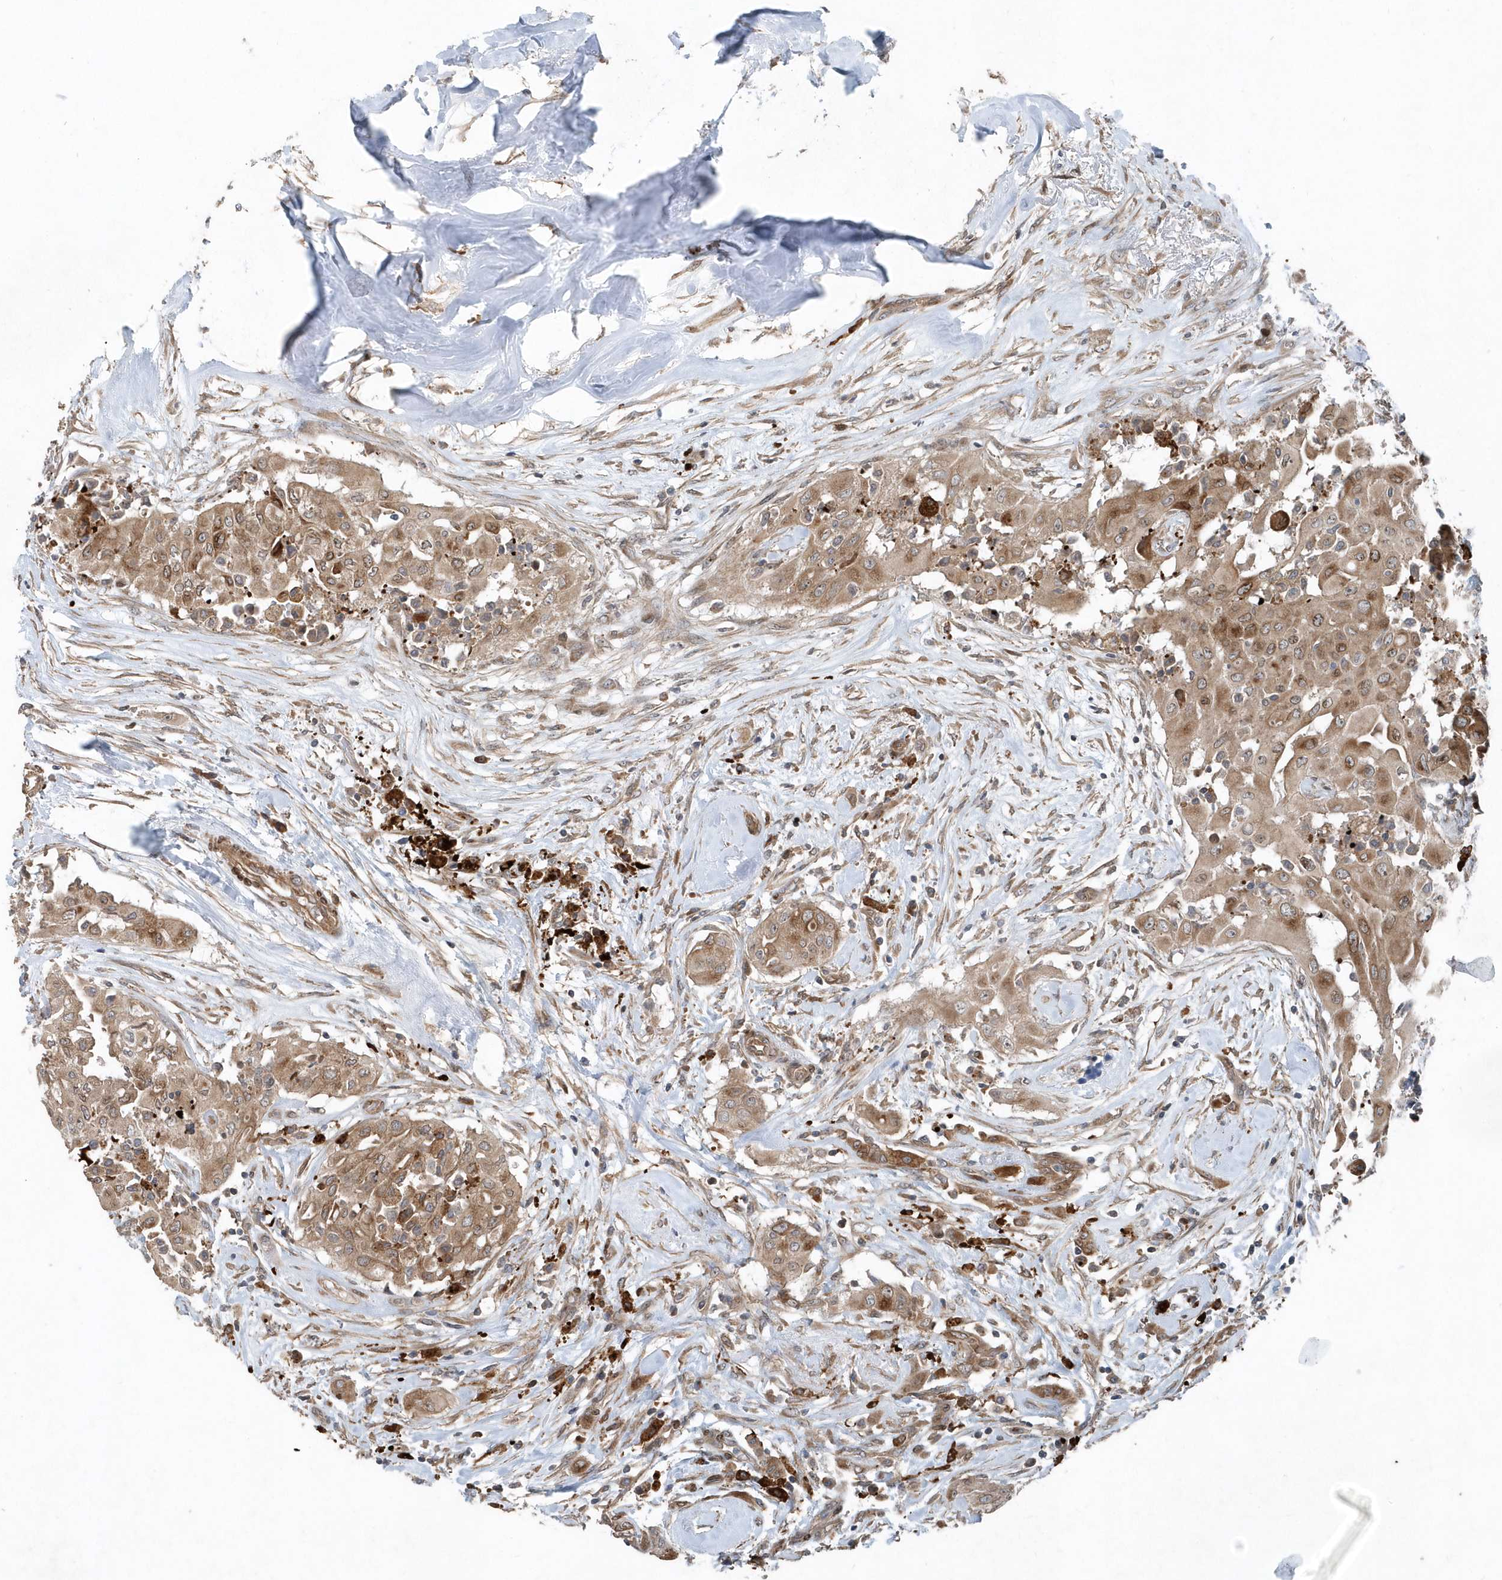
{"staining": {"intensity": "moderate", "quantity": ">75%", "location": "cytoplasmic/membranous,nuclear"}, "tissue": "thyroid cancer", "cell_type": "Tumor cells", "image_type": "cancer", "snomed": [{"axis": "morphology", "description": "Papillary adenocarcinoma, NOS"}, {"axis": "topography", "description": "Thyroid gland"}], "caption": "A brown stain highlights moderate cytoplasmic/membranous and nuclear expression of a protein in human thyroid papillary adenocarcinoma tumor cells.", "gene": "MCC", "patient": {"sex": "female", "age": 59}}